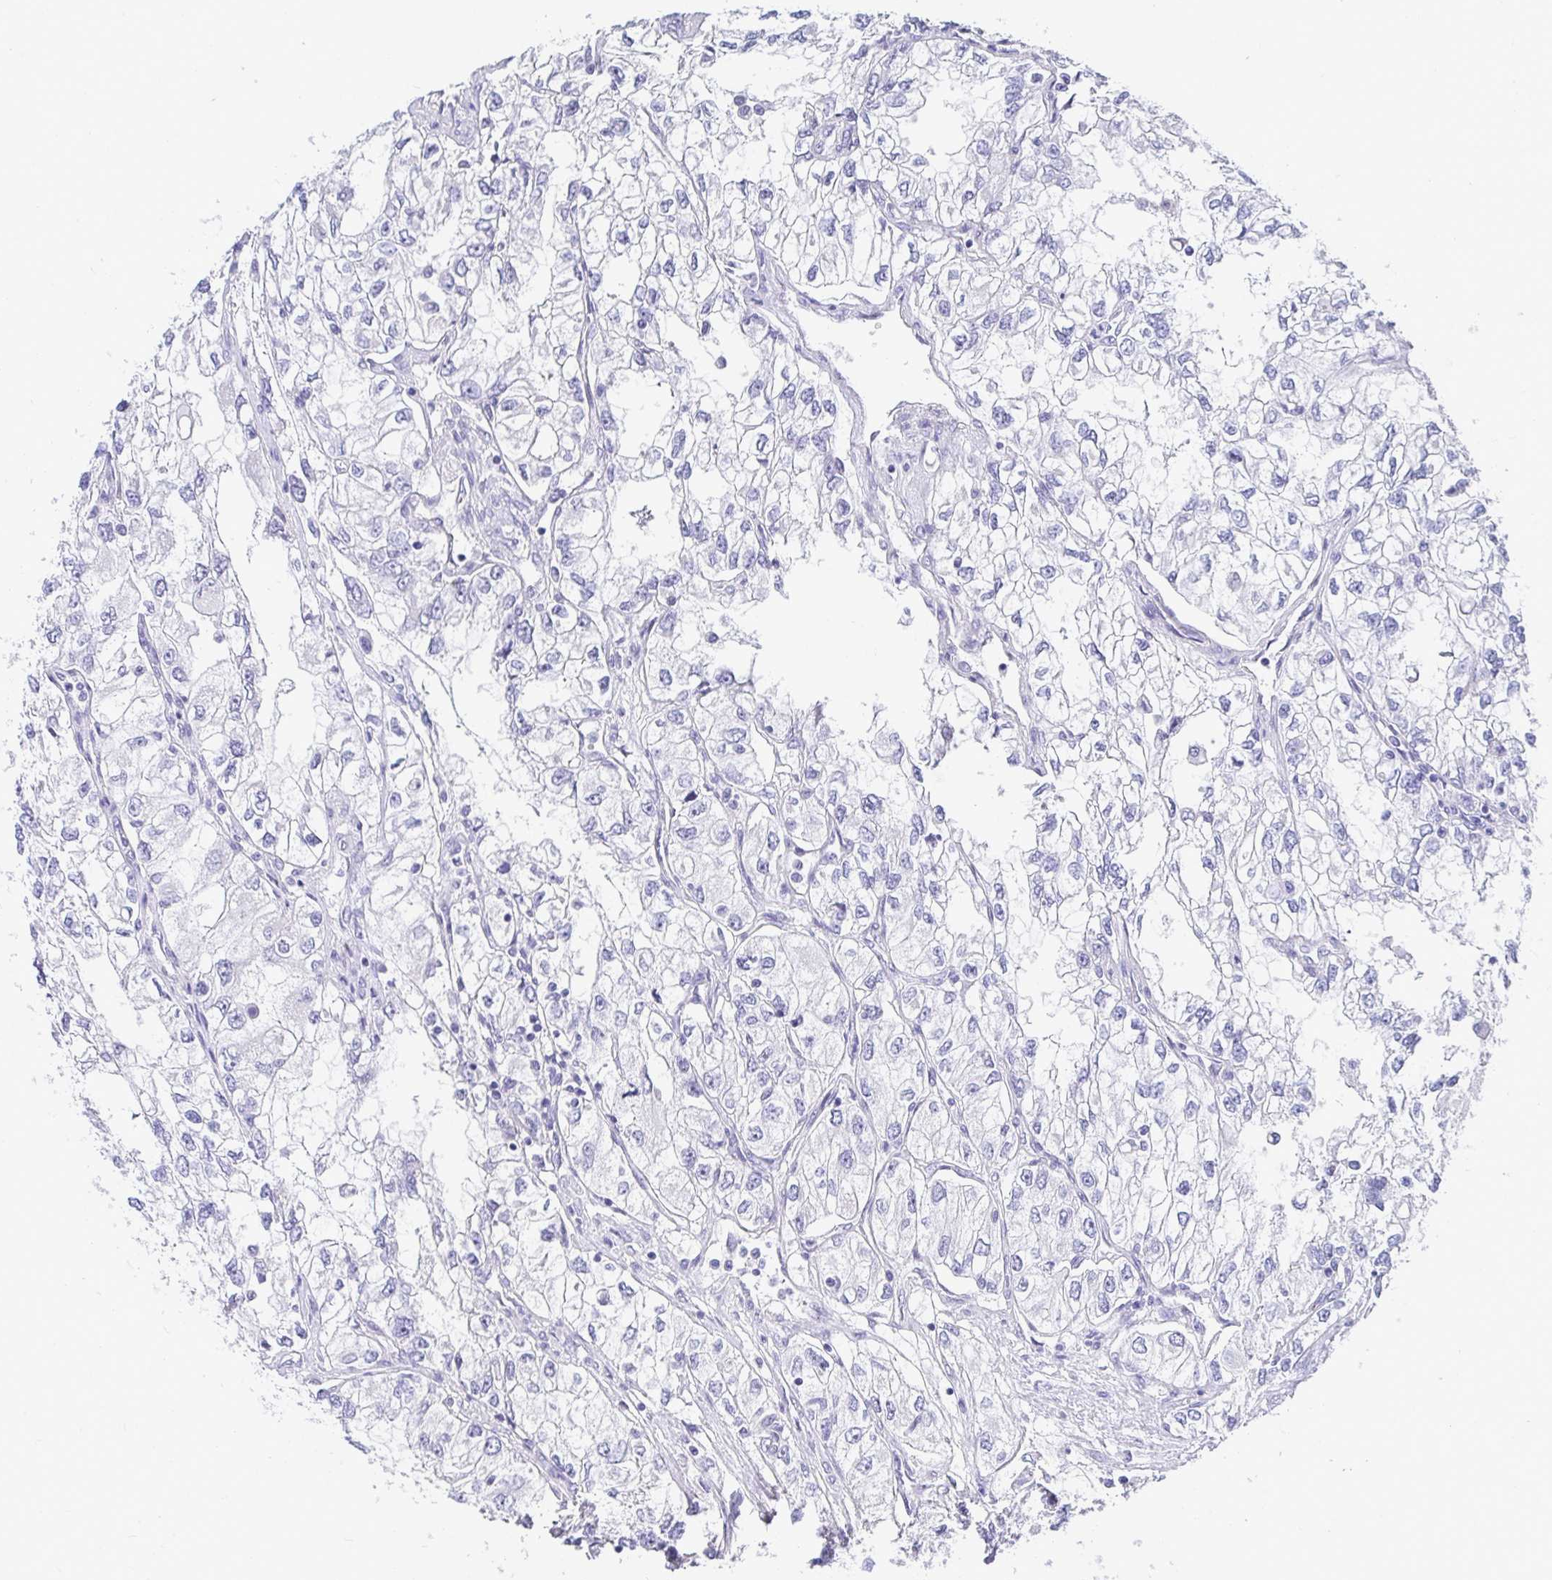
{"staining": {"intensity": "negative", "quantity": "none", "location": "none"}, "tissue": "renal cancer", "cell_type": "Tumor cells", "image_type": "cancer", "snomed": [{"axis": "morphology", "description": "Adenocarcinoma, NOS"}, {"axis": "topography", "description": "Kidney"}], "caption": "A histopathology image of renal adenocarcinoma stained for a protein displays no brown staining in tumor cells.", "gene": "TMEM241", "patient": {"sex": "female", "age": 59}}